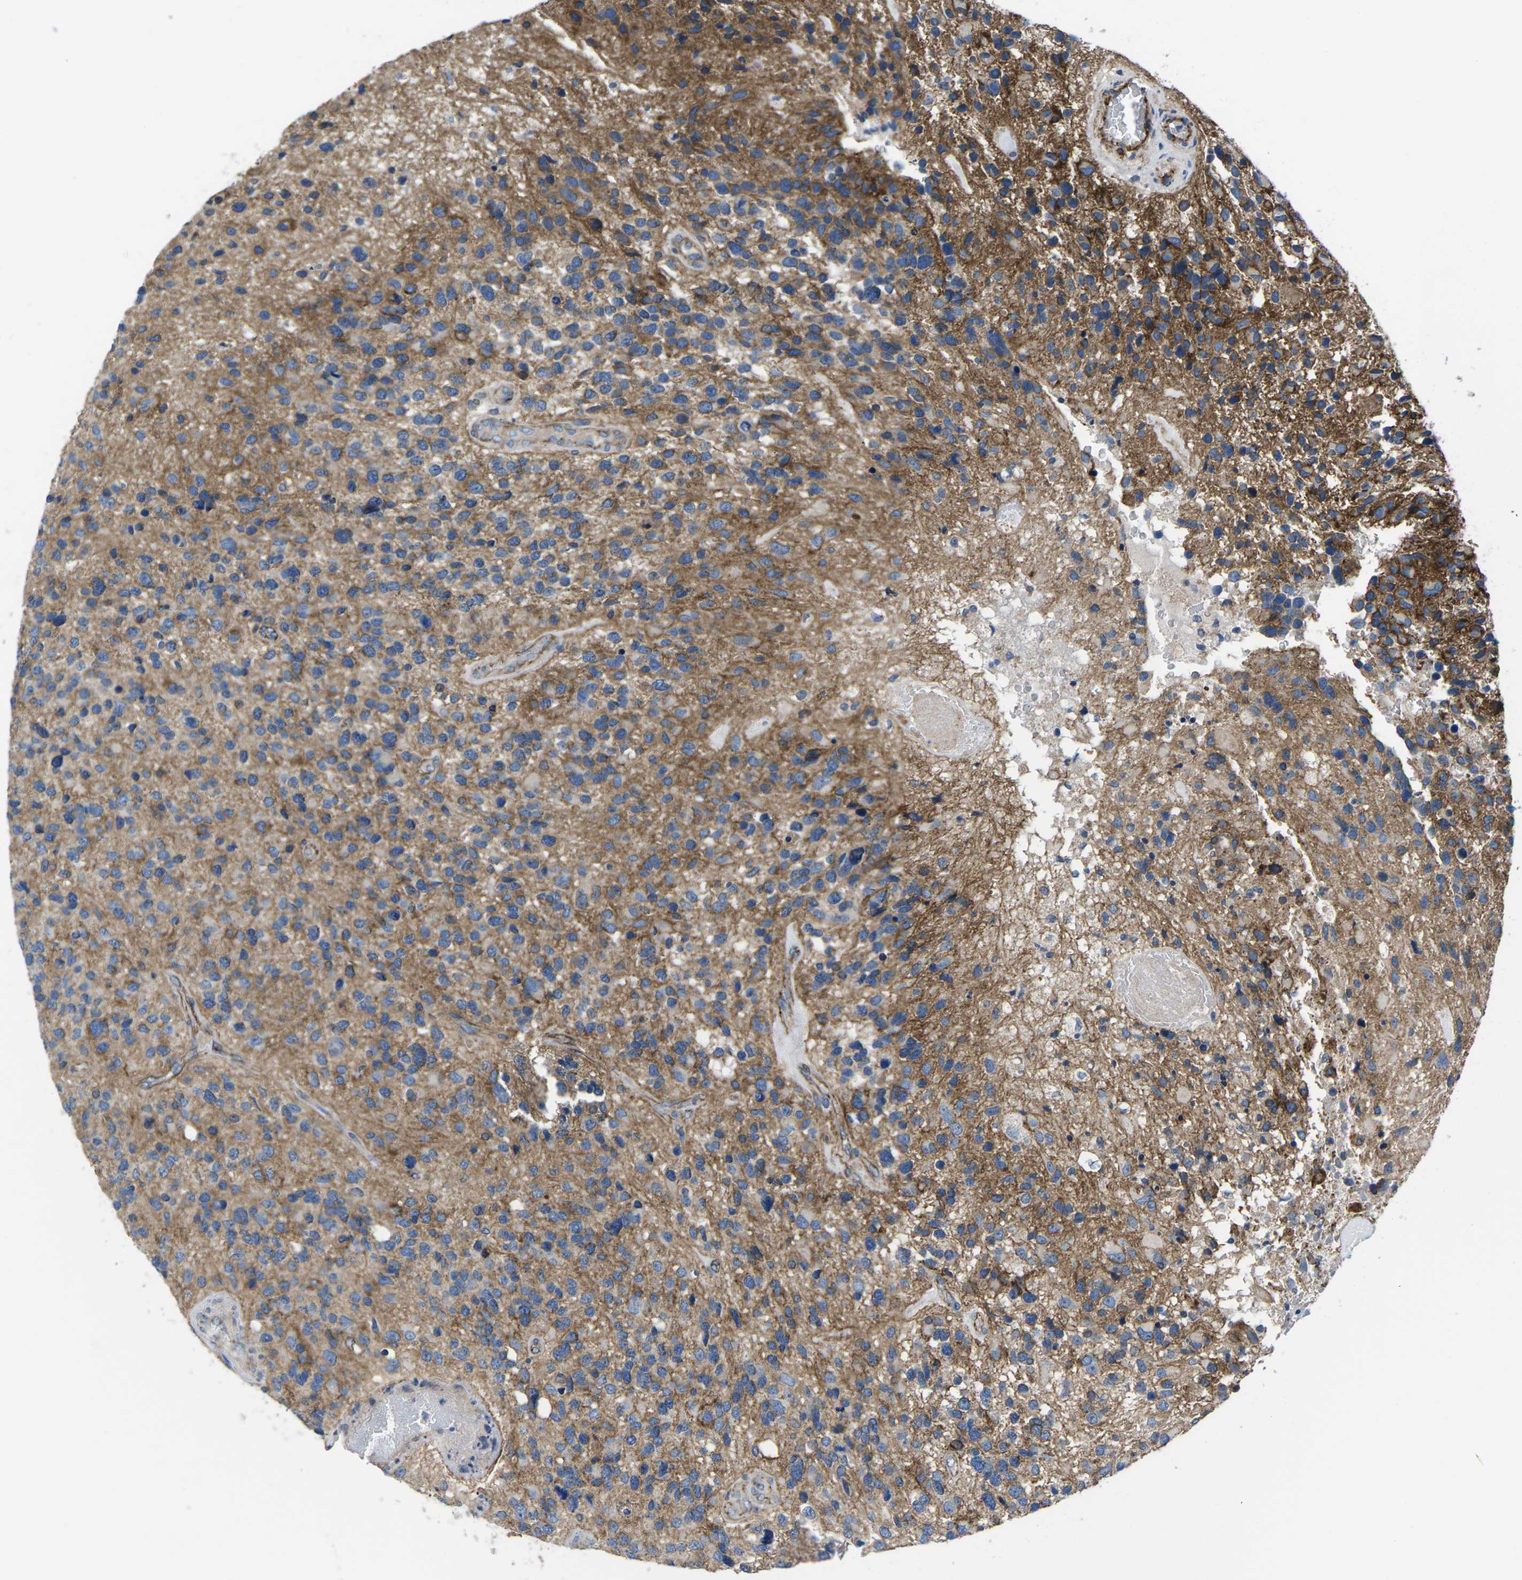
{"staining": {"intensity": "strong", "quantity": "25%-75%", "location": "cytoplasmic/membranous"}, "tissue": "glioma", "cell_type": "Tumor cells", "image_type": "cancer", "snomed": [{"axis": "morphology", "description": "Glioma, malignant, High grade"}, {"axis": "topography", "description": "Brain"}], "caption": "The photomicrograph exhibits staining of malignant glioma (high-grade), revealing strong cytoplasmic/membranous protein positivity (brown color) within tumor cells.", "gene": "CTNND1", "patient": {"sex": "female", "age": 58}}